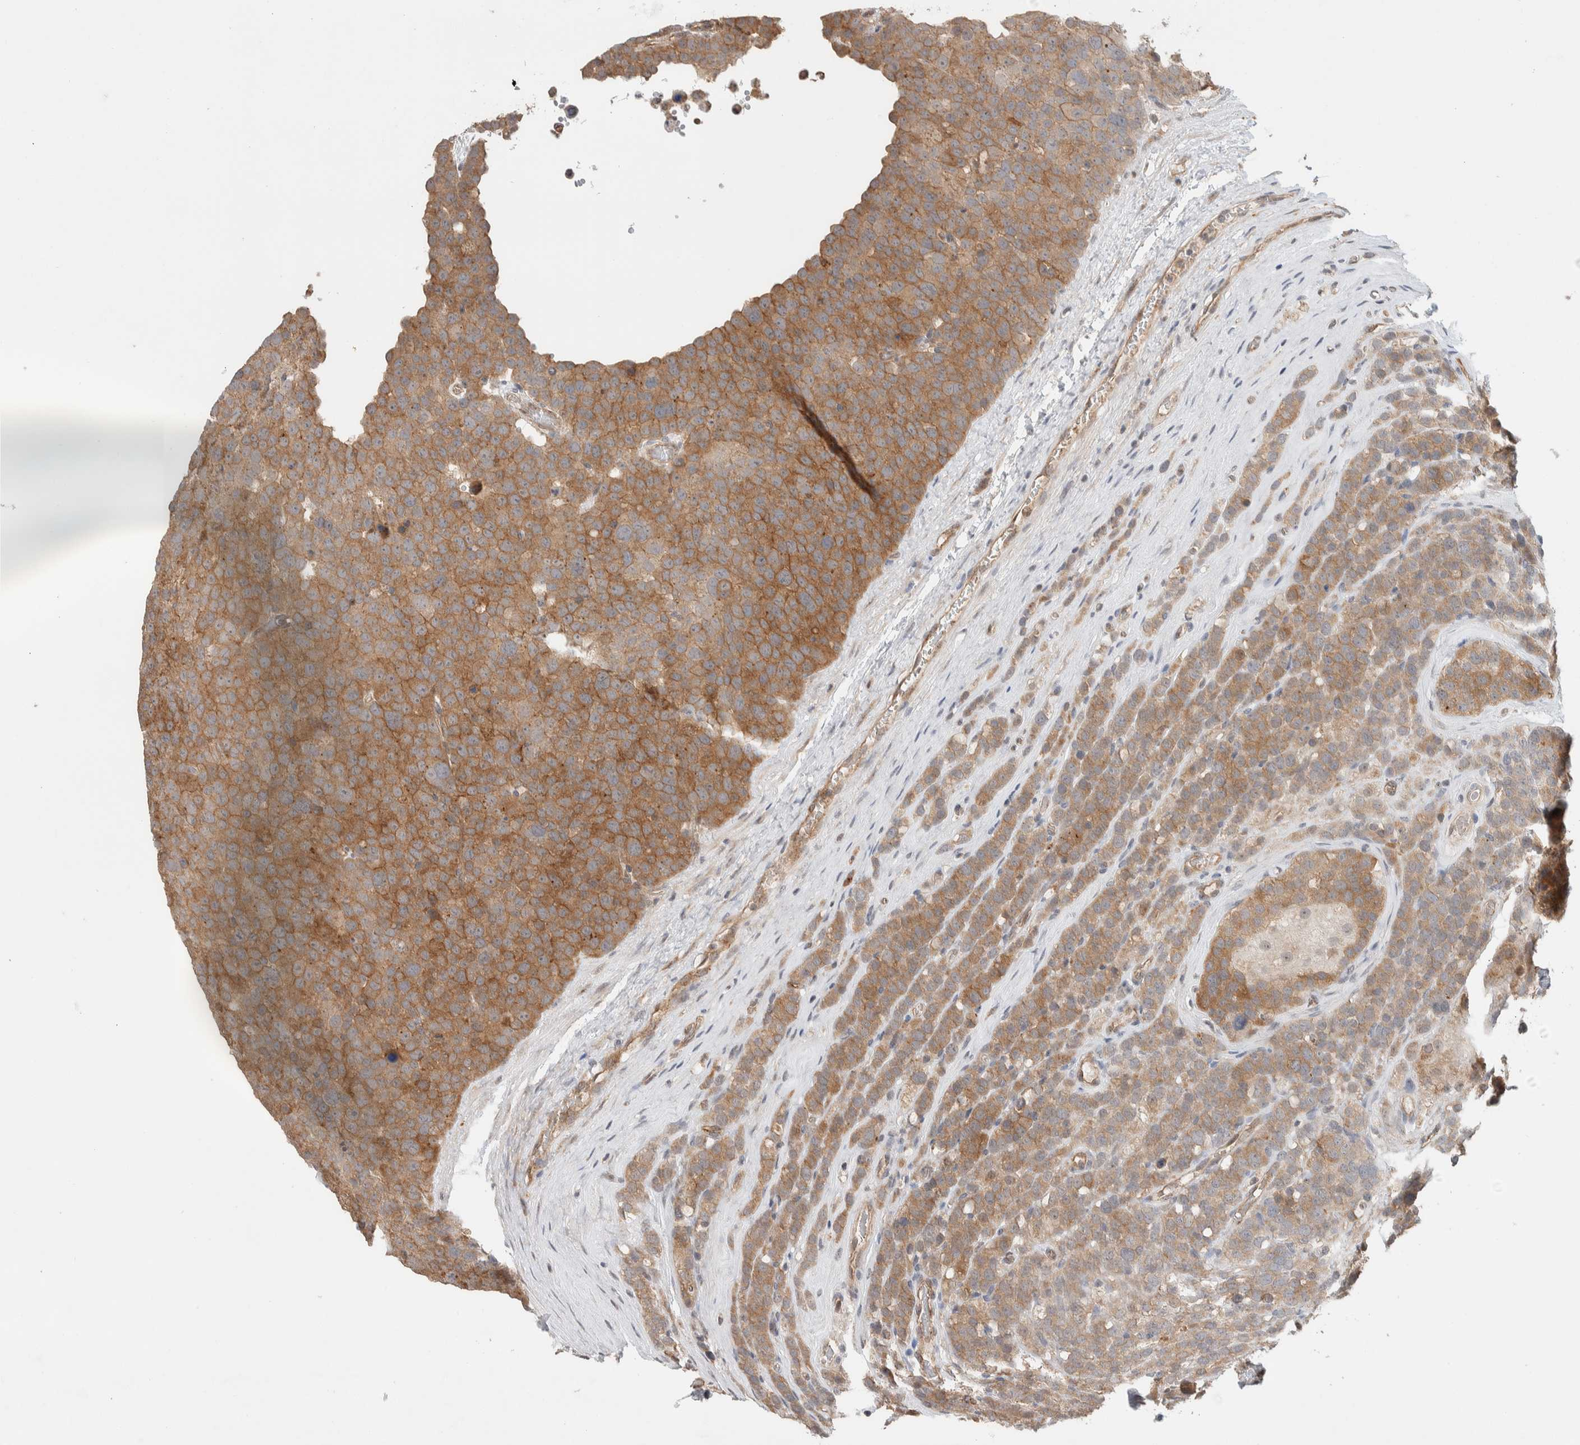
{"staining": {"intensity": "strong", "quantity": ">75%", "location": "cytoplasmic/membranous"}, "tissue": "testis cancer", "cell_type": "Tumor cells", "image_type": "cancer", "snomed": [{"axis": "morphology", "description": "Seminoma, NOS"}, {"axis": "topography", "description": "Testis"}], "caption": "Protein expression by immunohistochemistry (IHC) exhibits strong cytoplasmic/membranous staining in approximately >75% of tumor cells in testis cancer.", "gene": "DEPTOR", "patient": {"sex": "male", "age": 71}}